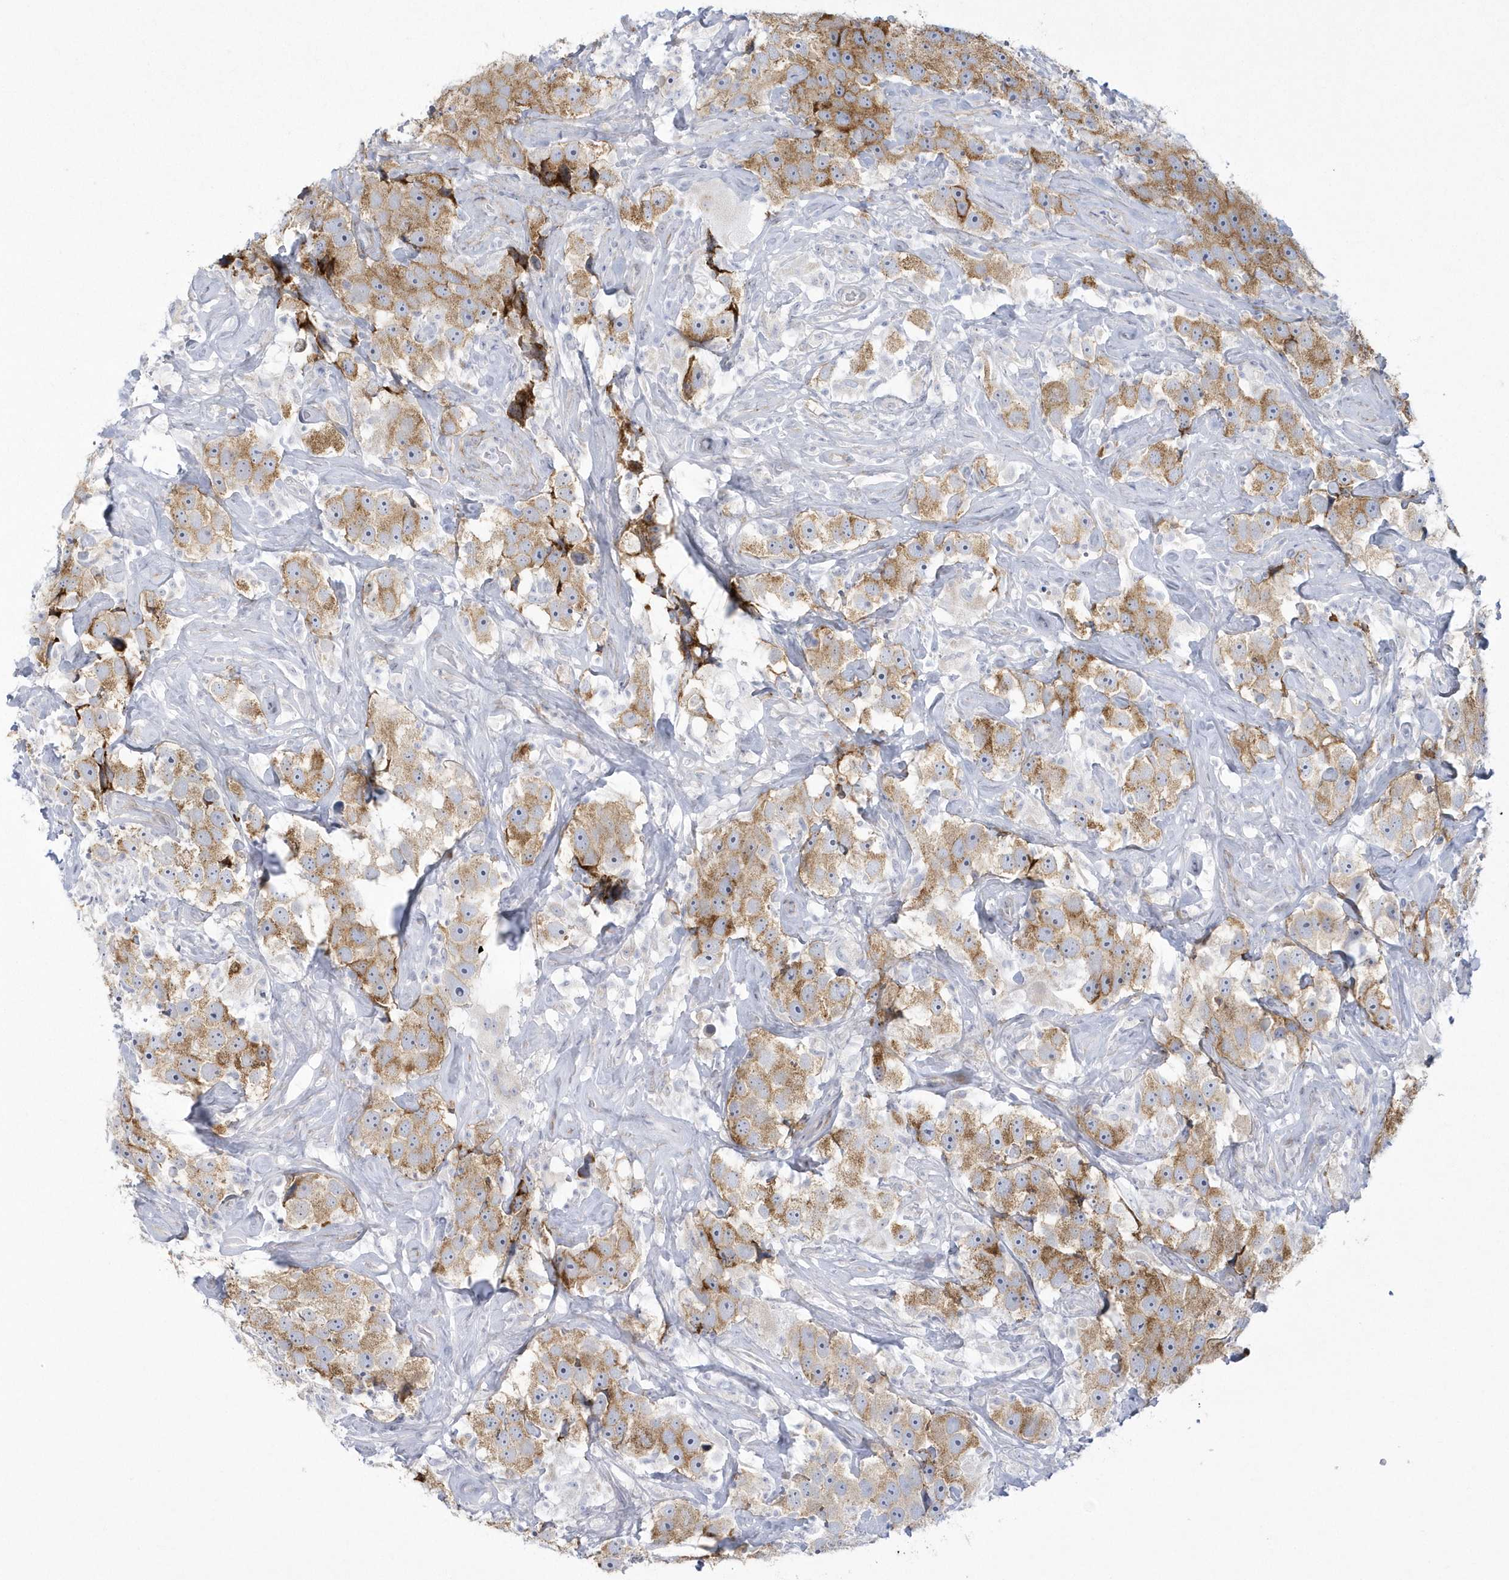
{"staining": {"intensity": "moderate", "quantity": ">75%", "location": "cytoplasmic/membranous"}, "tissue": "testis cancer", "cell_type": "Tumor cells", "image_type": "cancer", "snomed": [{"axis": "morphology", "description": "Seminoma, NOS"}, {"axis": "topography", "description": "Testis"}], "caption": "Testis cancer (seminoma) stained with DAB immunohistochemistry shows medium levels of moderate cytoplasmic/membranous expression in about >75% of tumor cells. (DAB IHC with brightfield microscopy, high magnification).", "gene": "WDR27", "patient": {"sex": "male", "age": 49}}